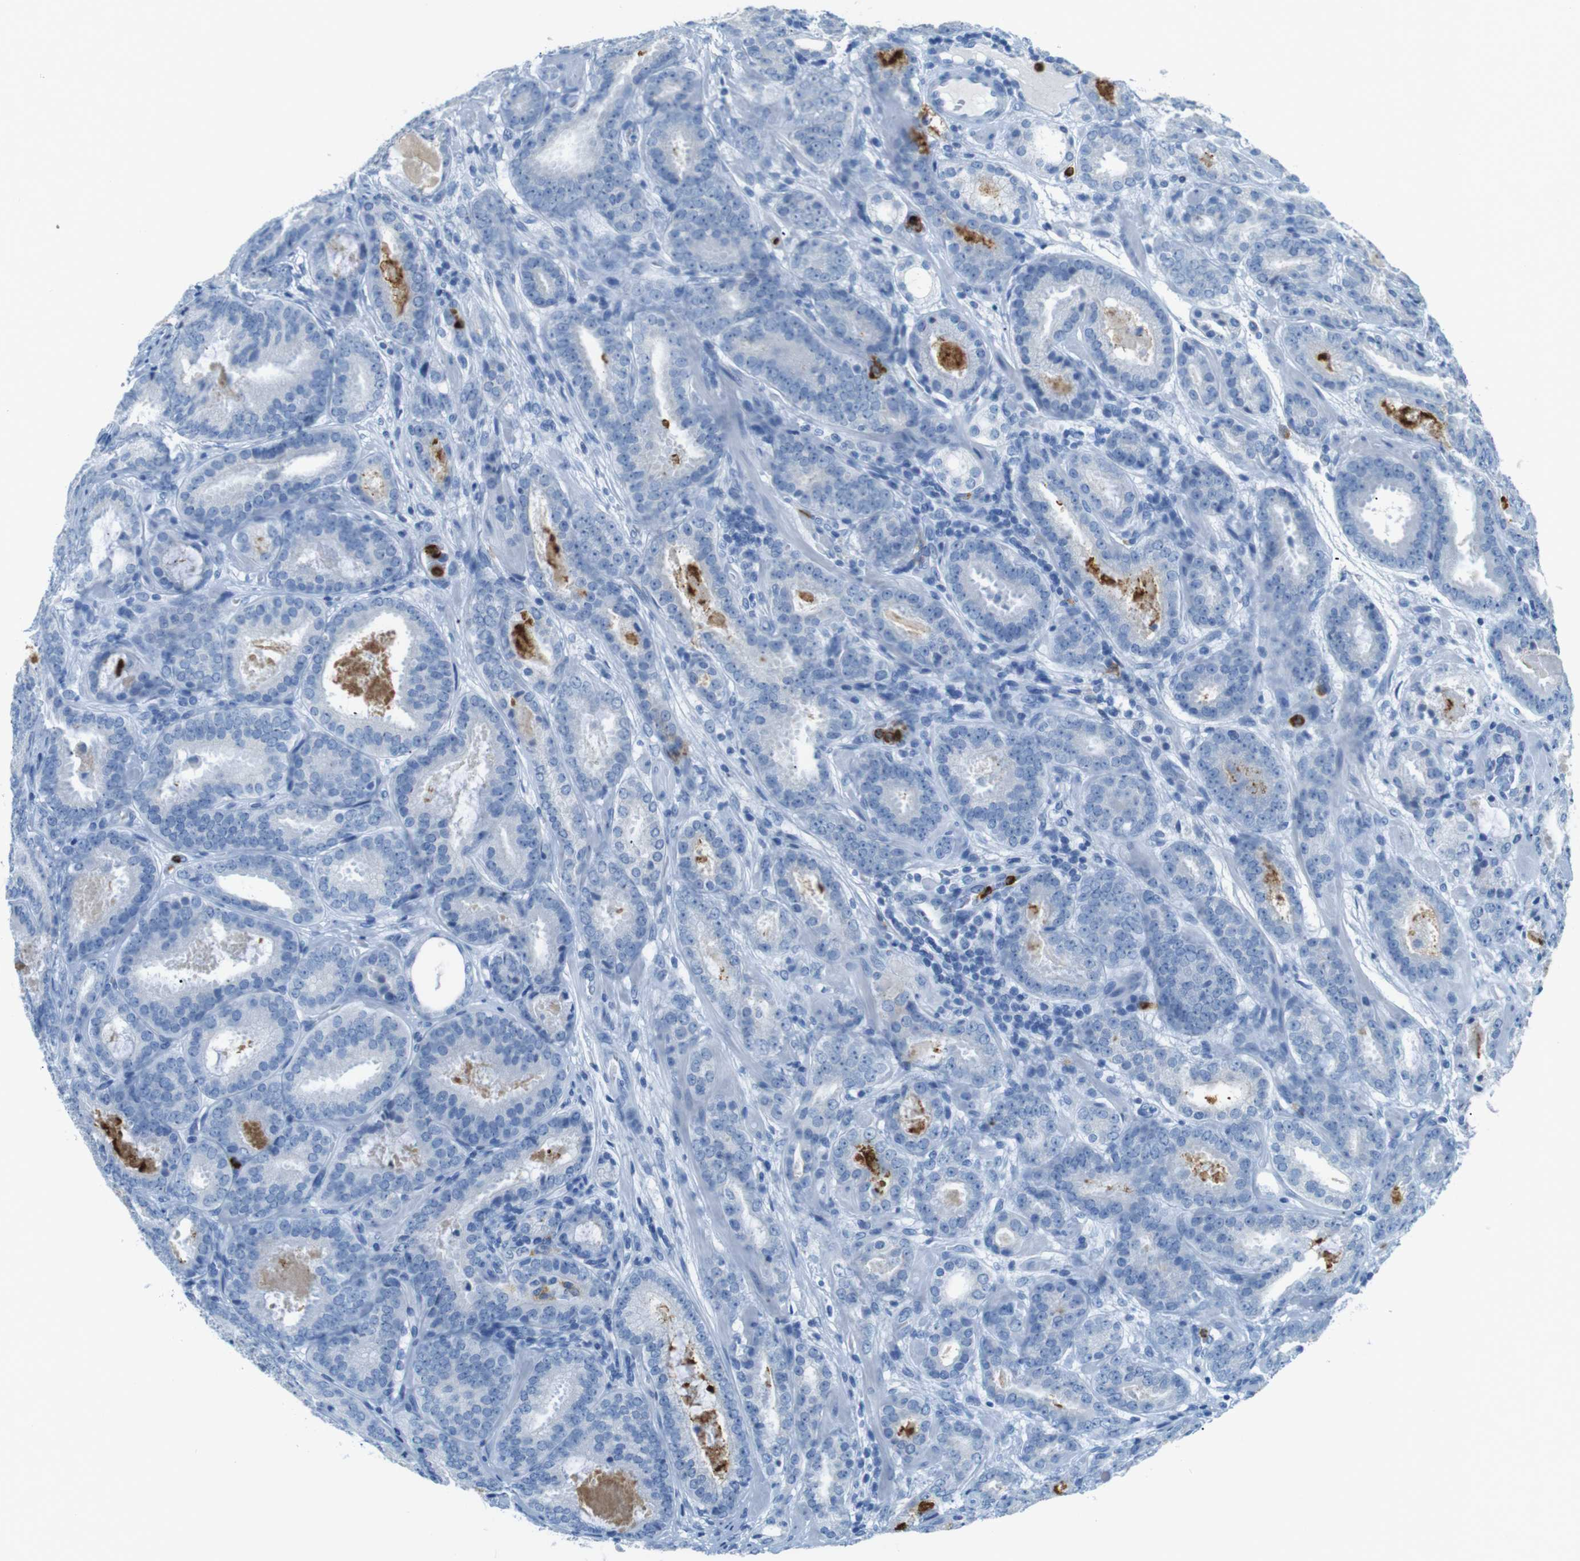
{"staining": {"intensity": "negative", "quantity": "none", "location": "none"}, "tissue": "prostate cancer", "cell_type": "Tumor cells", "image_type": "cancer", "snomed": [{"axis": "morphology", "description": "Adenocarcinoma, Low grade"}, {"axis": "topography", "description": "Prostate"}], "caption": "Human prostate cancer (adenocarcinoma (low-grade)) stained for a protein using immunohistochemistry exhibits no staining in tumor cells.", "gene": "MCEMP1", "patient": {"sex": "male", "age": 69}}